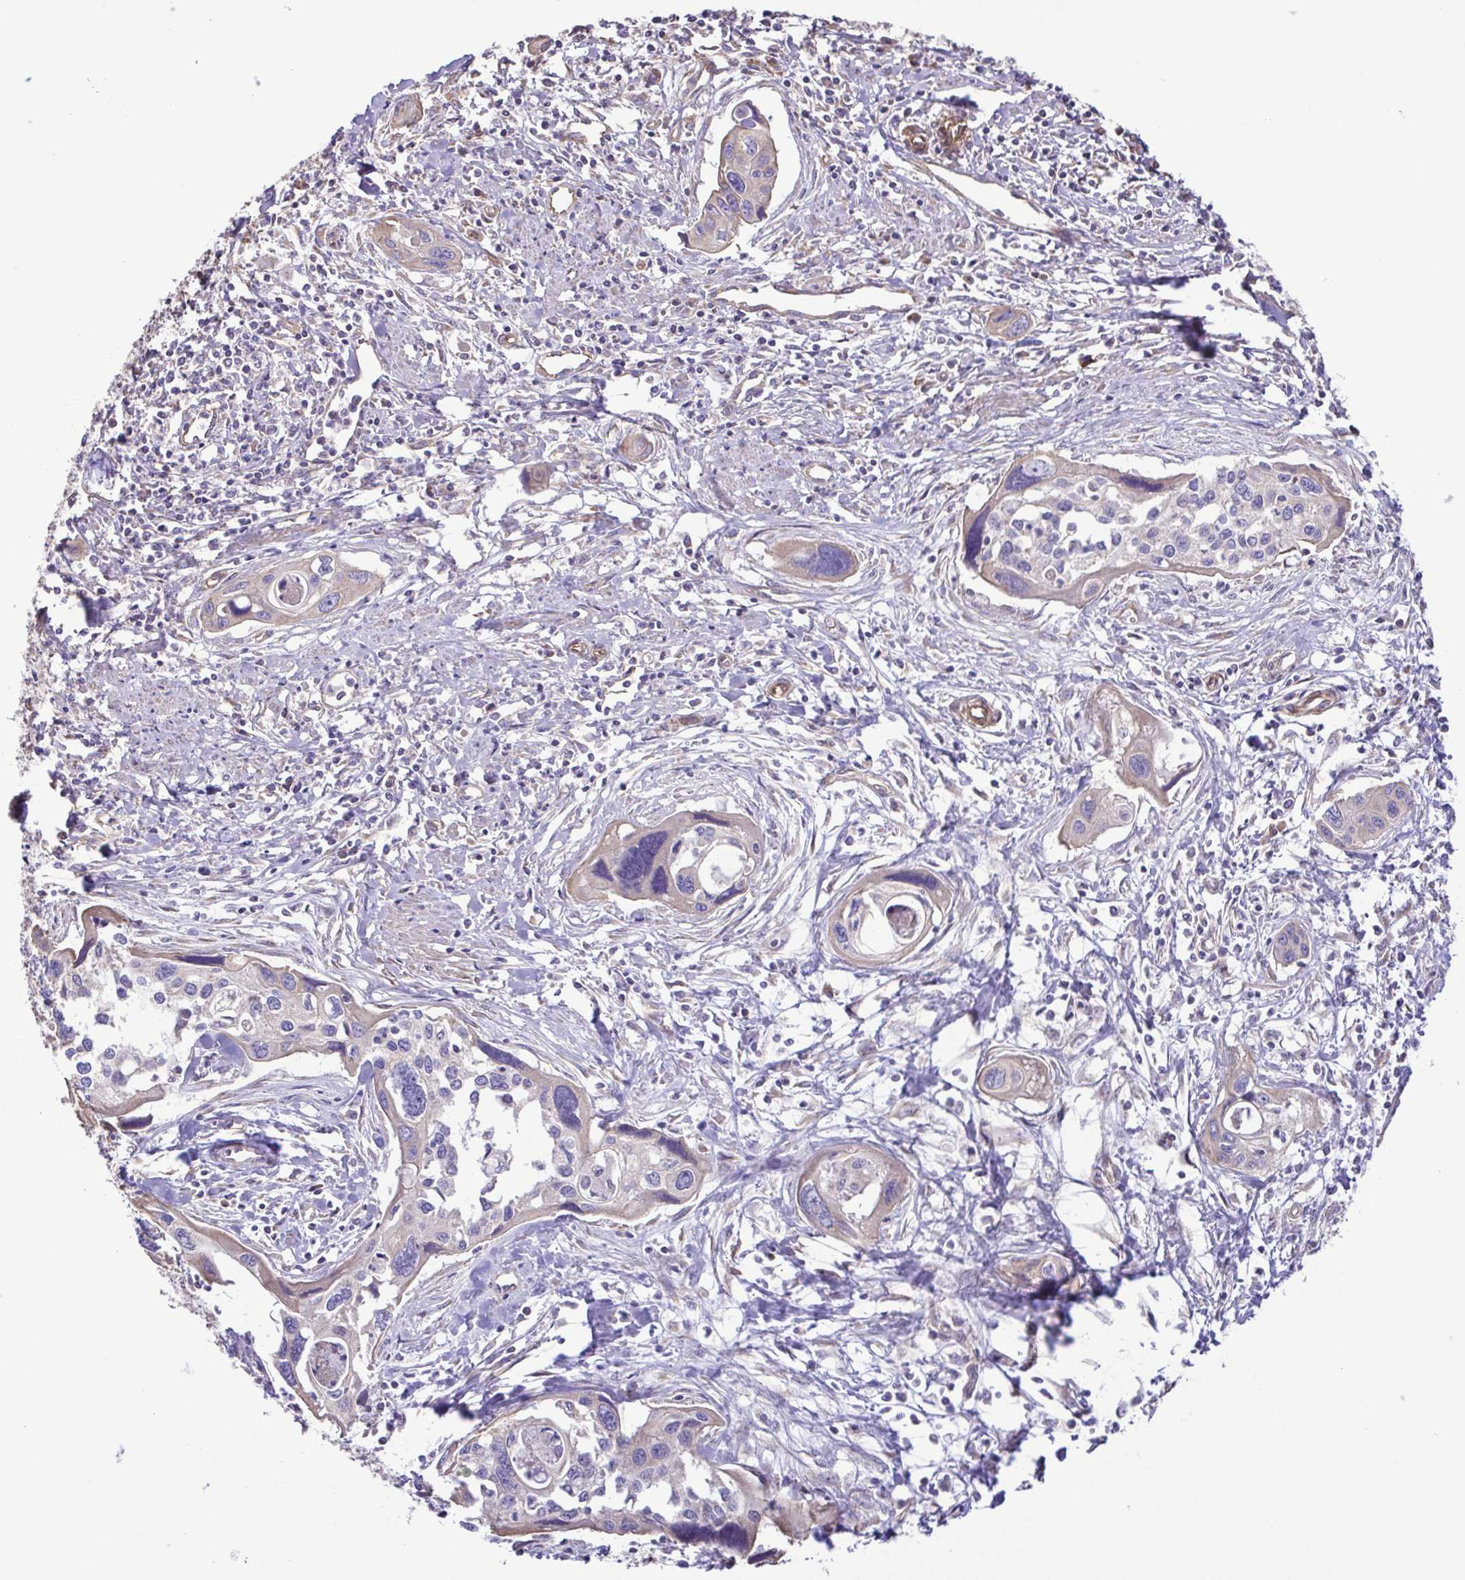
{"staining": {"intensity": "weak", "quantity": "<25%", "location": "cytoplasmic/membranous"}, "tissue": "cervical cancer", "cell_type": "Tumor cells", "image_type": "cancer", "snomed": [{"axis": "morphology", "description": "Squamous cell carcinoma, NOS"}, {"axis": "topography", "description": "Cervix"}], "caption": "Tumor cells are negative for brown protein staining in cervical cancer (squamous cell carcinoma).", "gene": "FLT1", "patient": {"sex": "female", "age": 31}}